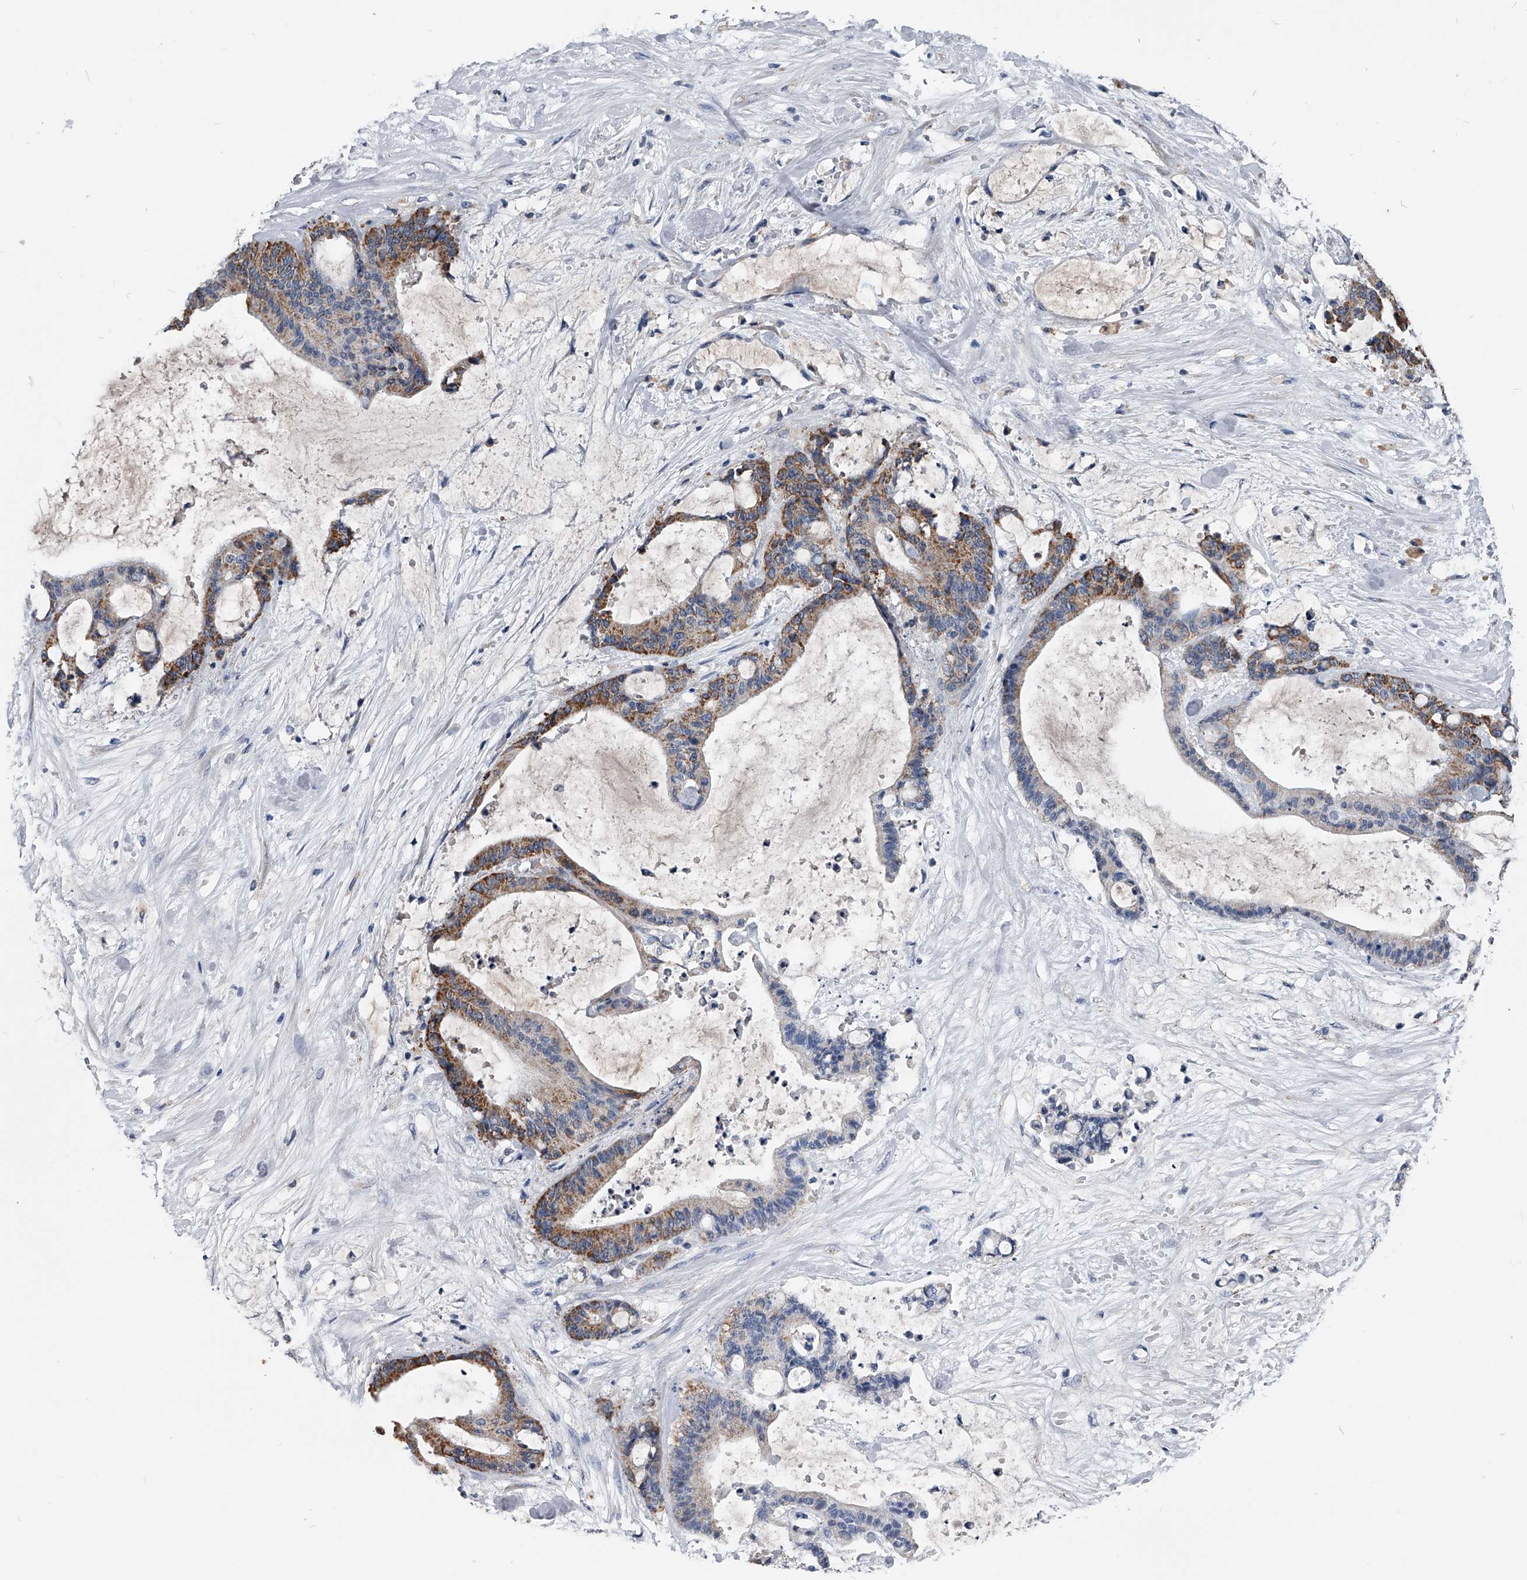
{"staining": {"intensity": "moderate", "quantity": ">75%", "location": "cytoplasmic/membranous"}, "tissue": "liver cancer", "cell_type": "Tumor cells", "image_type": "cancer", "snomed": [{"axis": "morphology", "description": "Cholangiocarcinoma"}, {"axis": "topography", "description": "Liver"}], "caption": "A high-resolution image shows immunohistochemistry staining of cholangiocarcinoma (liver), which demonstrates moderate cytoplasmic/membranous positivity in about >75% of tumor cells. The protein of interest is stained brown, and the nuclei are stained in blue (DAB IHC with brightfield microscopy, high magnification).", "gene": "OAT", "patient": {"sex": "female", "age": 73}}